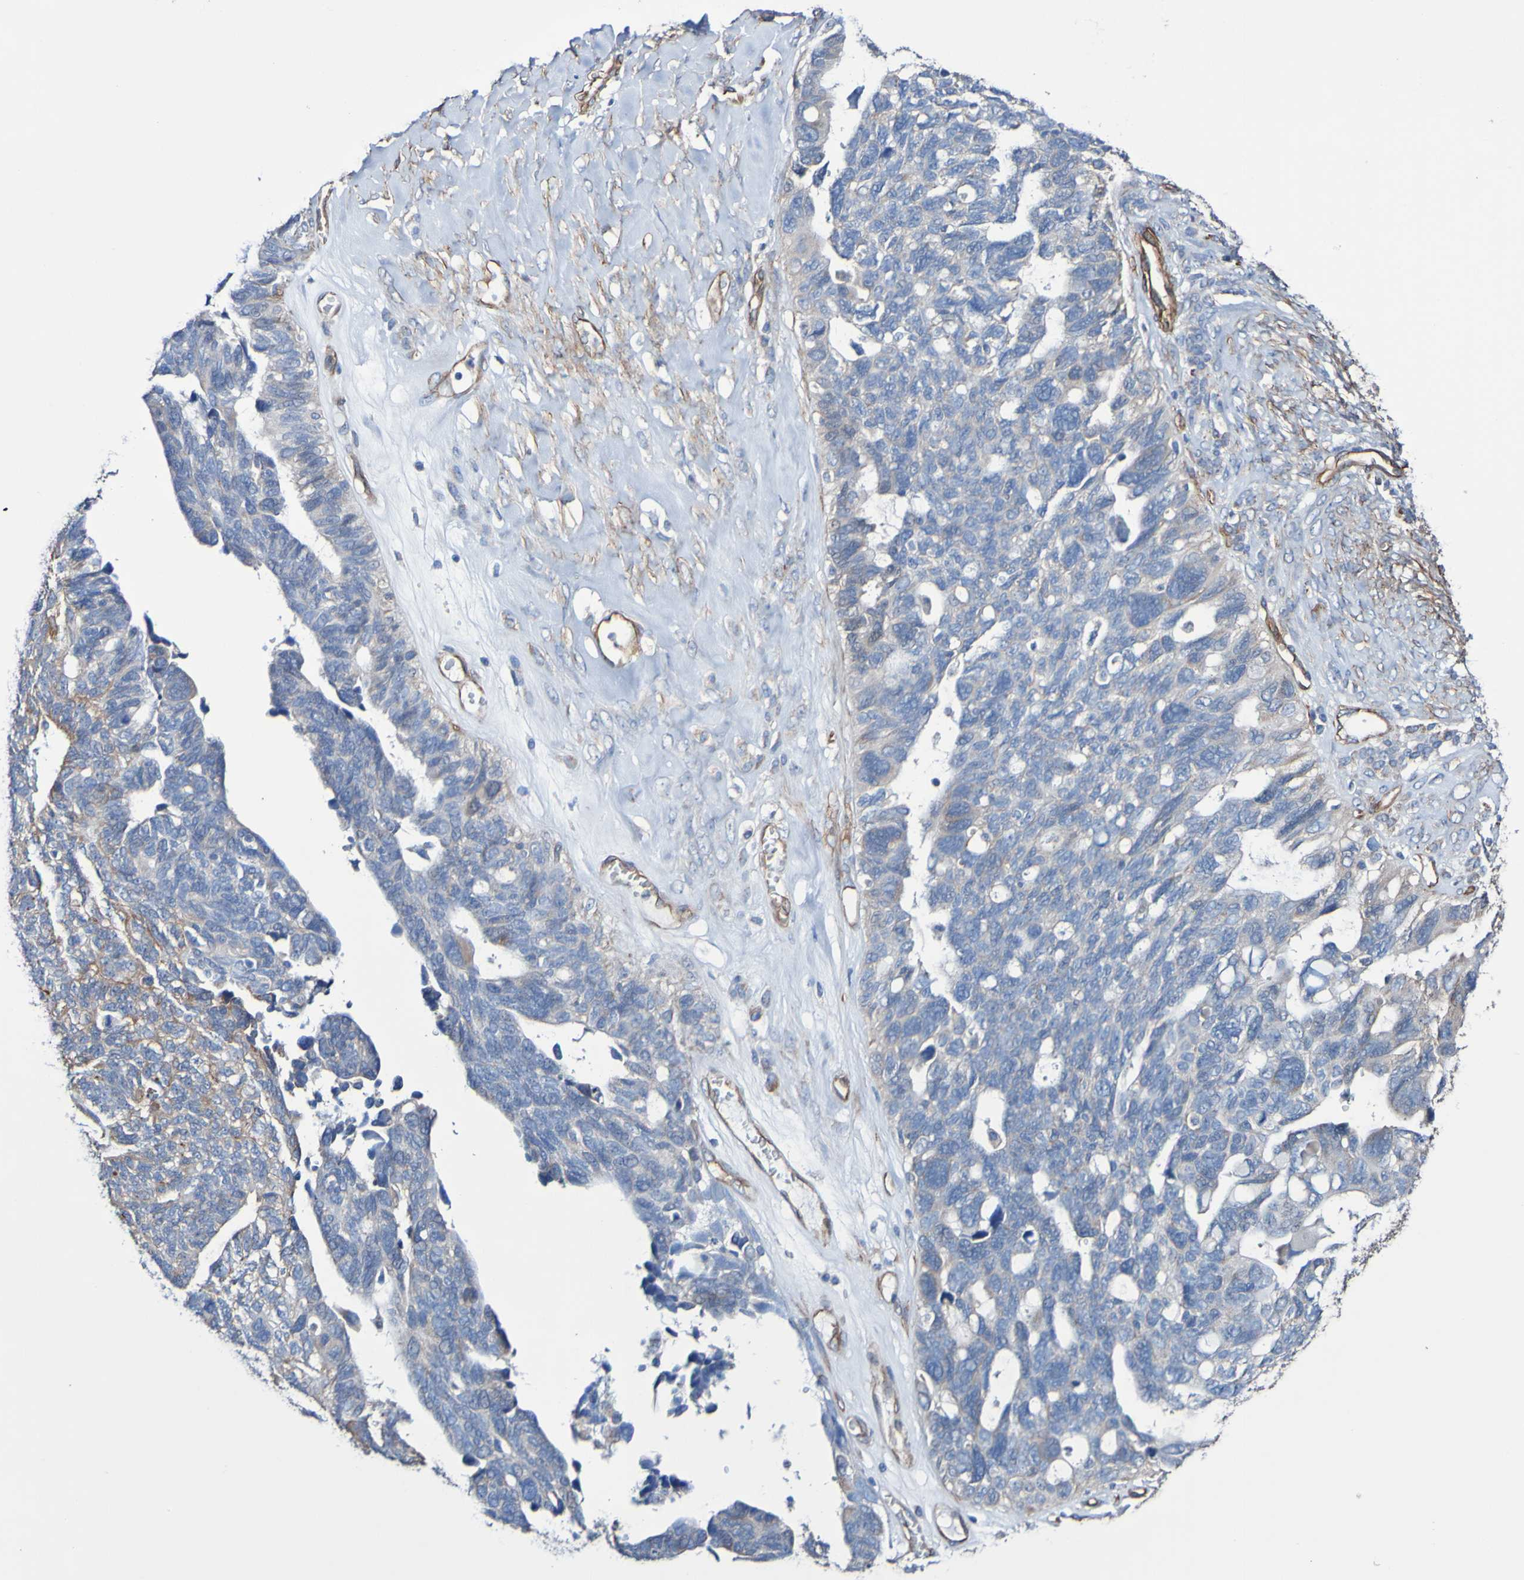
{"staining": {"intensity": "weak", "quantity": "<25%", "location": "cytoplasmic/membranous"}, "tissue": "ovarian cancer", "cell_type": "Tumor cells", "image_type": "cancer", "snomed": [{"axis": "morphology", "description": "Cystadenocarcinoma, serous, NOS"}, {"axis": "topography", "description": "Ovary"}], "caption": "Tumor cells show no significant protein expression in serous cystadenocarcinoma (ovarian).", "gene": "ELMOD3", "patient": {"sex": "female", "age": 79}}